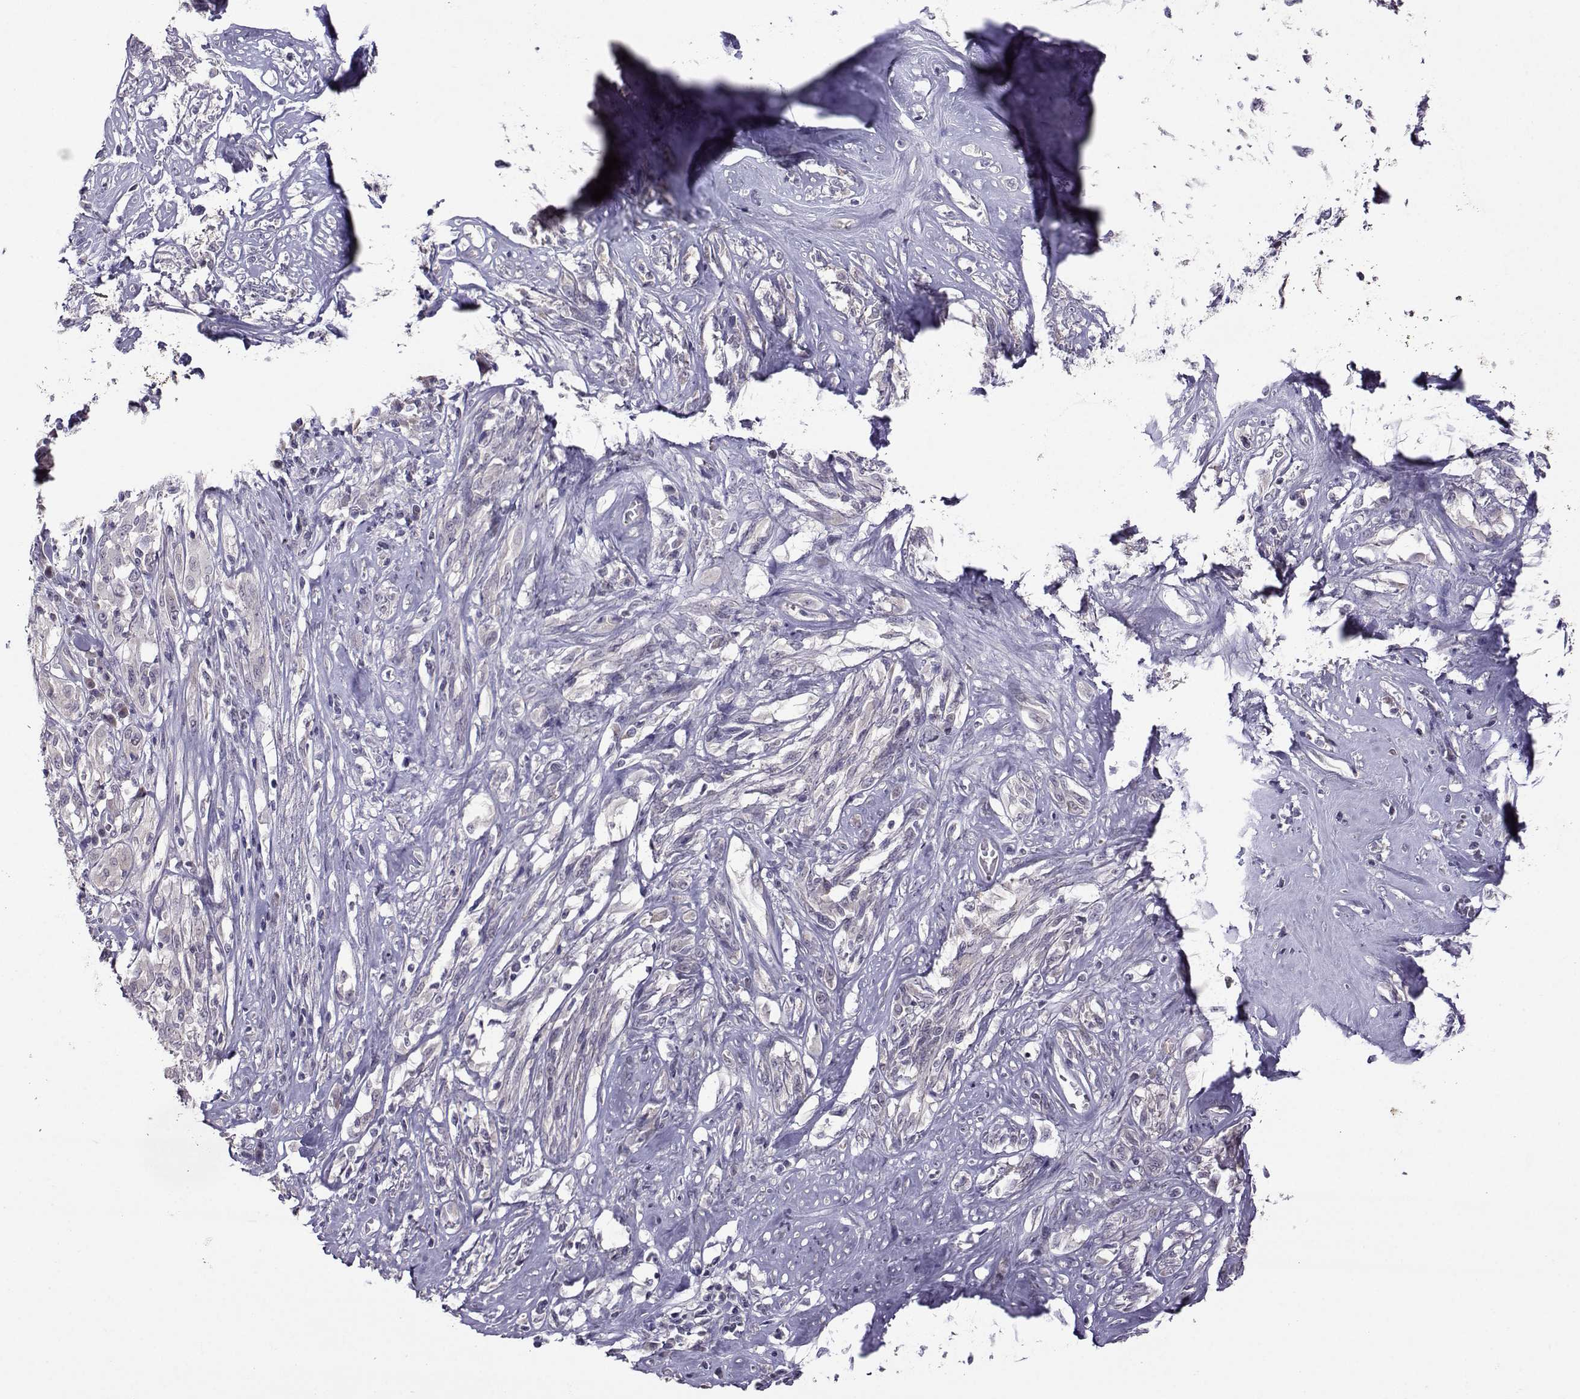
{"staining": {"intensity": "negative", "quantity": "none", "location": "none"}, "tissue": "melanoma", "cell_type": "Tumor cells", "image_type": "cancer", "snomed": [{"axis": "morphology", "description": "Malignant melanoma, NOS"}, {"axis": "topography", "description": "Skin"}], "caption": "IHC of malignant melanoma reveals no staining in tumor cells.", "gene": "DDX20", "patient": {"sex": "female", "age": 91}}